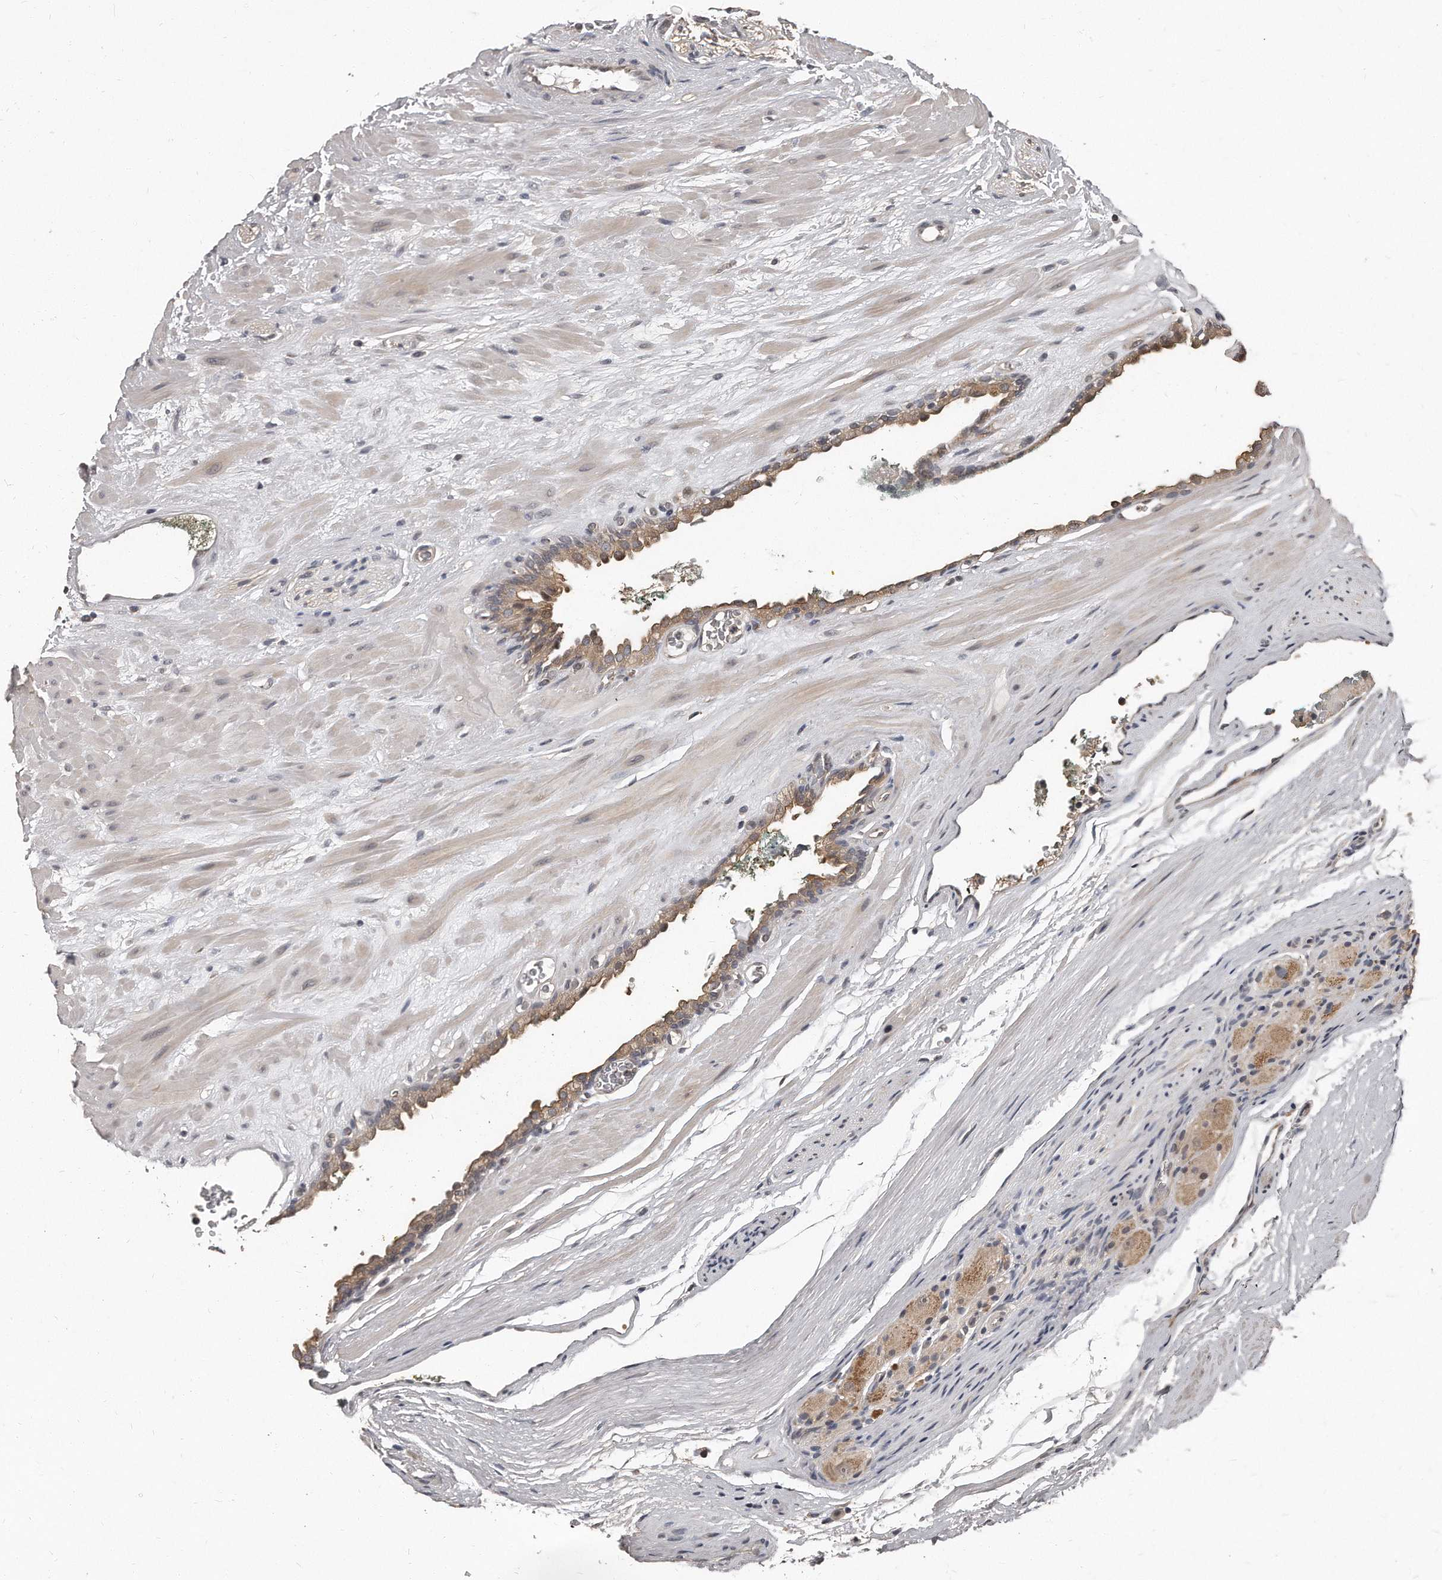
{"staining": {"intensity": "weak", "quantity": "25%-75%", "location": "cytoplasmic/membranous"}, "tissue": "prostate cancer", "cell_type": "Tumor cells", "image_type": "cancer", "snomed": [{"axis": "morphology", "description": "Adenocarcinoma, Medium grade"}, {"axis": "topography", "description": "Prostate"}], "caption": "An immunohistochemistry (IHC) histopathology image of neoplastic tissue is shown. Protein staining in brown highlights weak cytoplasmic/membranous positivity in adenocarcinoma (medium-grade) (prostate) within tumor cells.", "gene": "GRB10", "patient": {"sex": "male", "age": 53}}